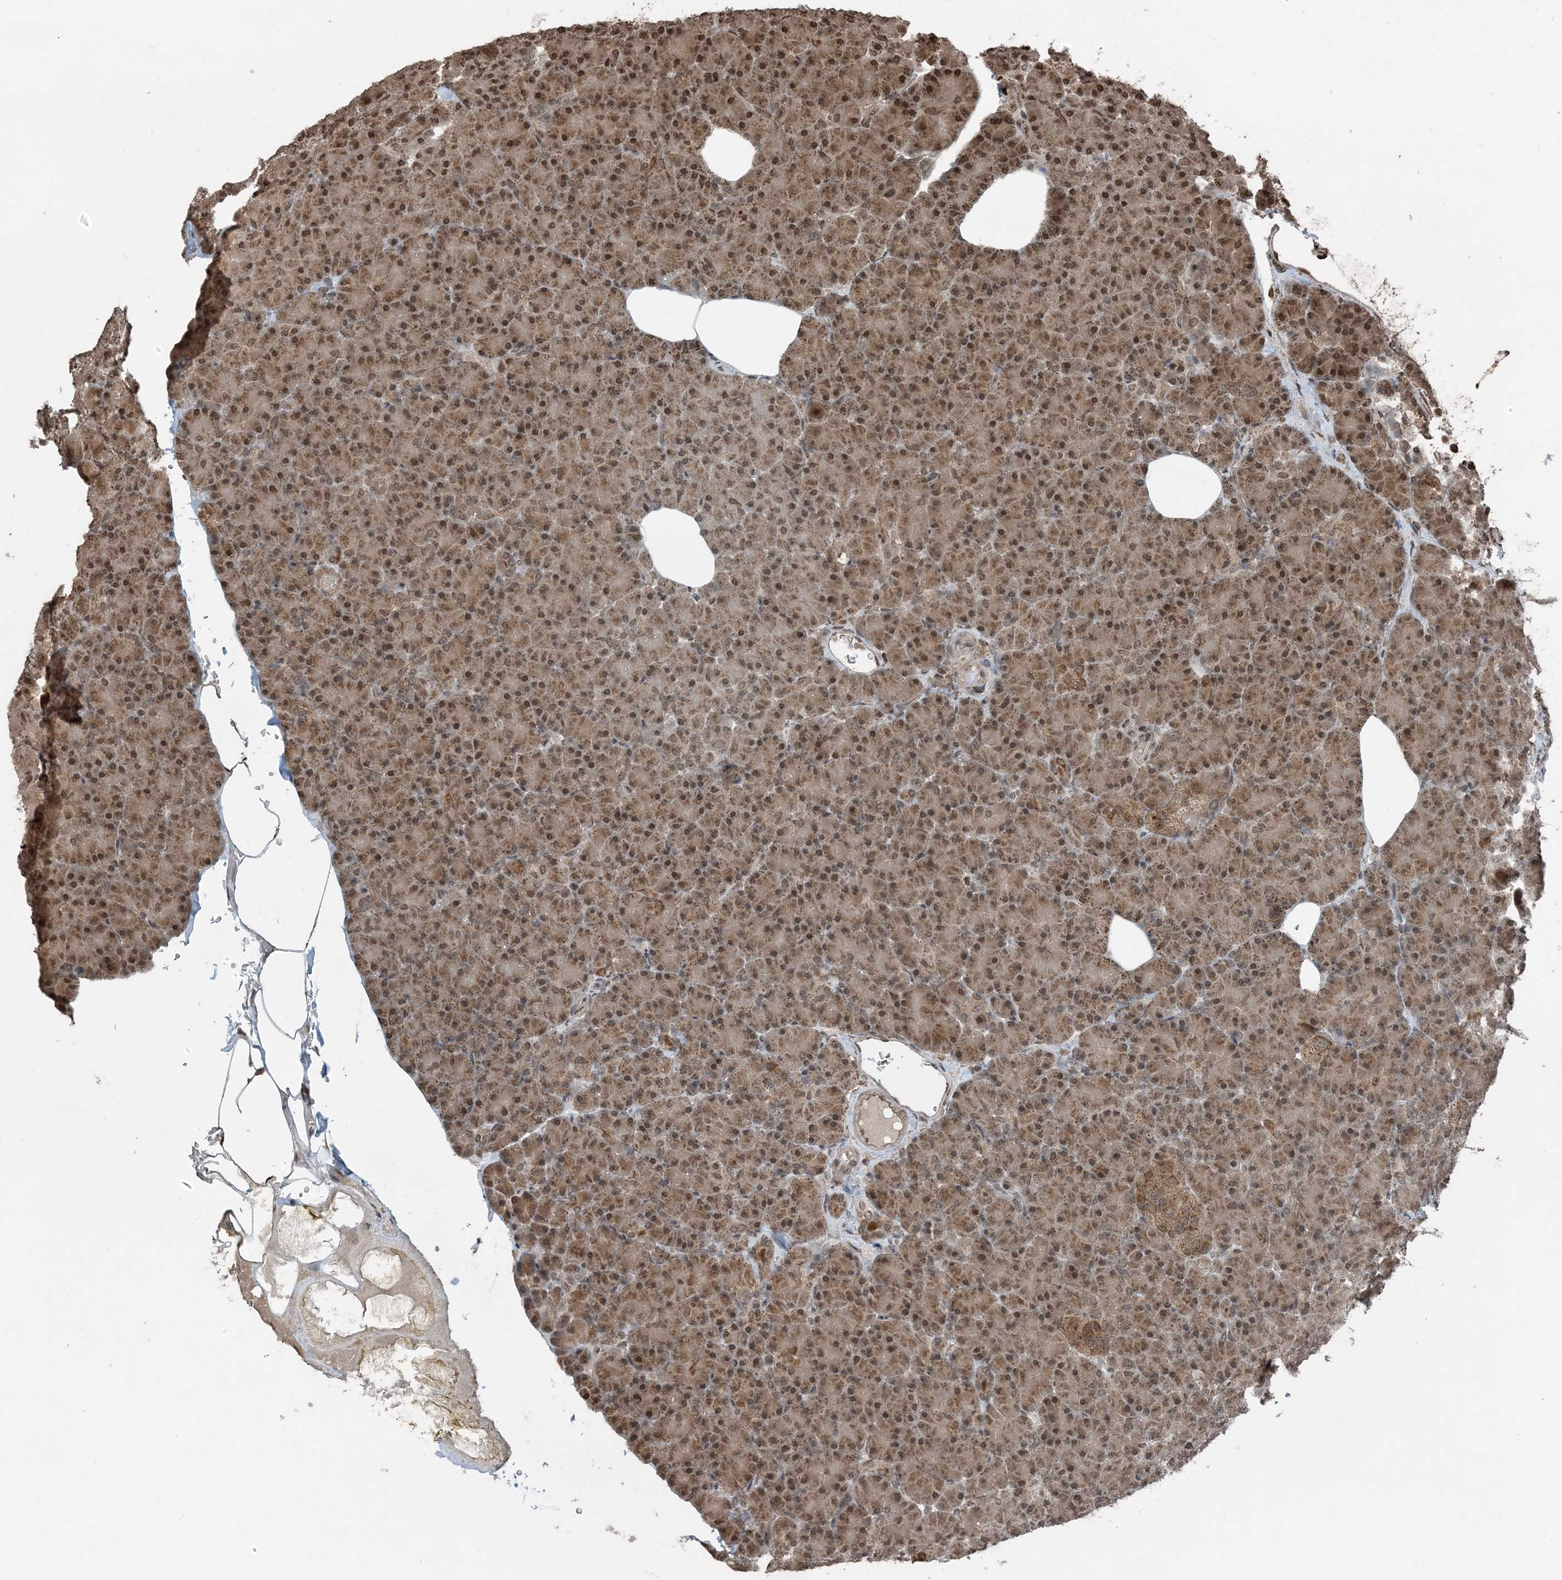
{"staining": {"intensity": "moderate", "quantity": ">75%", "location": "cytoplasmic/membranous,nuclear"}, "tissue": "pancreas", "cell_type": "Exocrine glandular cells", "image_type": "normal", "snomed": [{"axis": "morphology", "description": "Normal tissue, NOS"}, {"axis": "topography", "description": "Pancreas"}], "caption": "There is medium levels of moderate cytoplasmic/membranous,nuclear positivity in exocrine glandular cells of unremarkable pancreas, as demonstrated by immunohistochemical staining (brown color).", "gene": "ZFAND2B", "patient": {"sex": "female", "age": 43}}